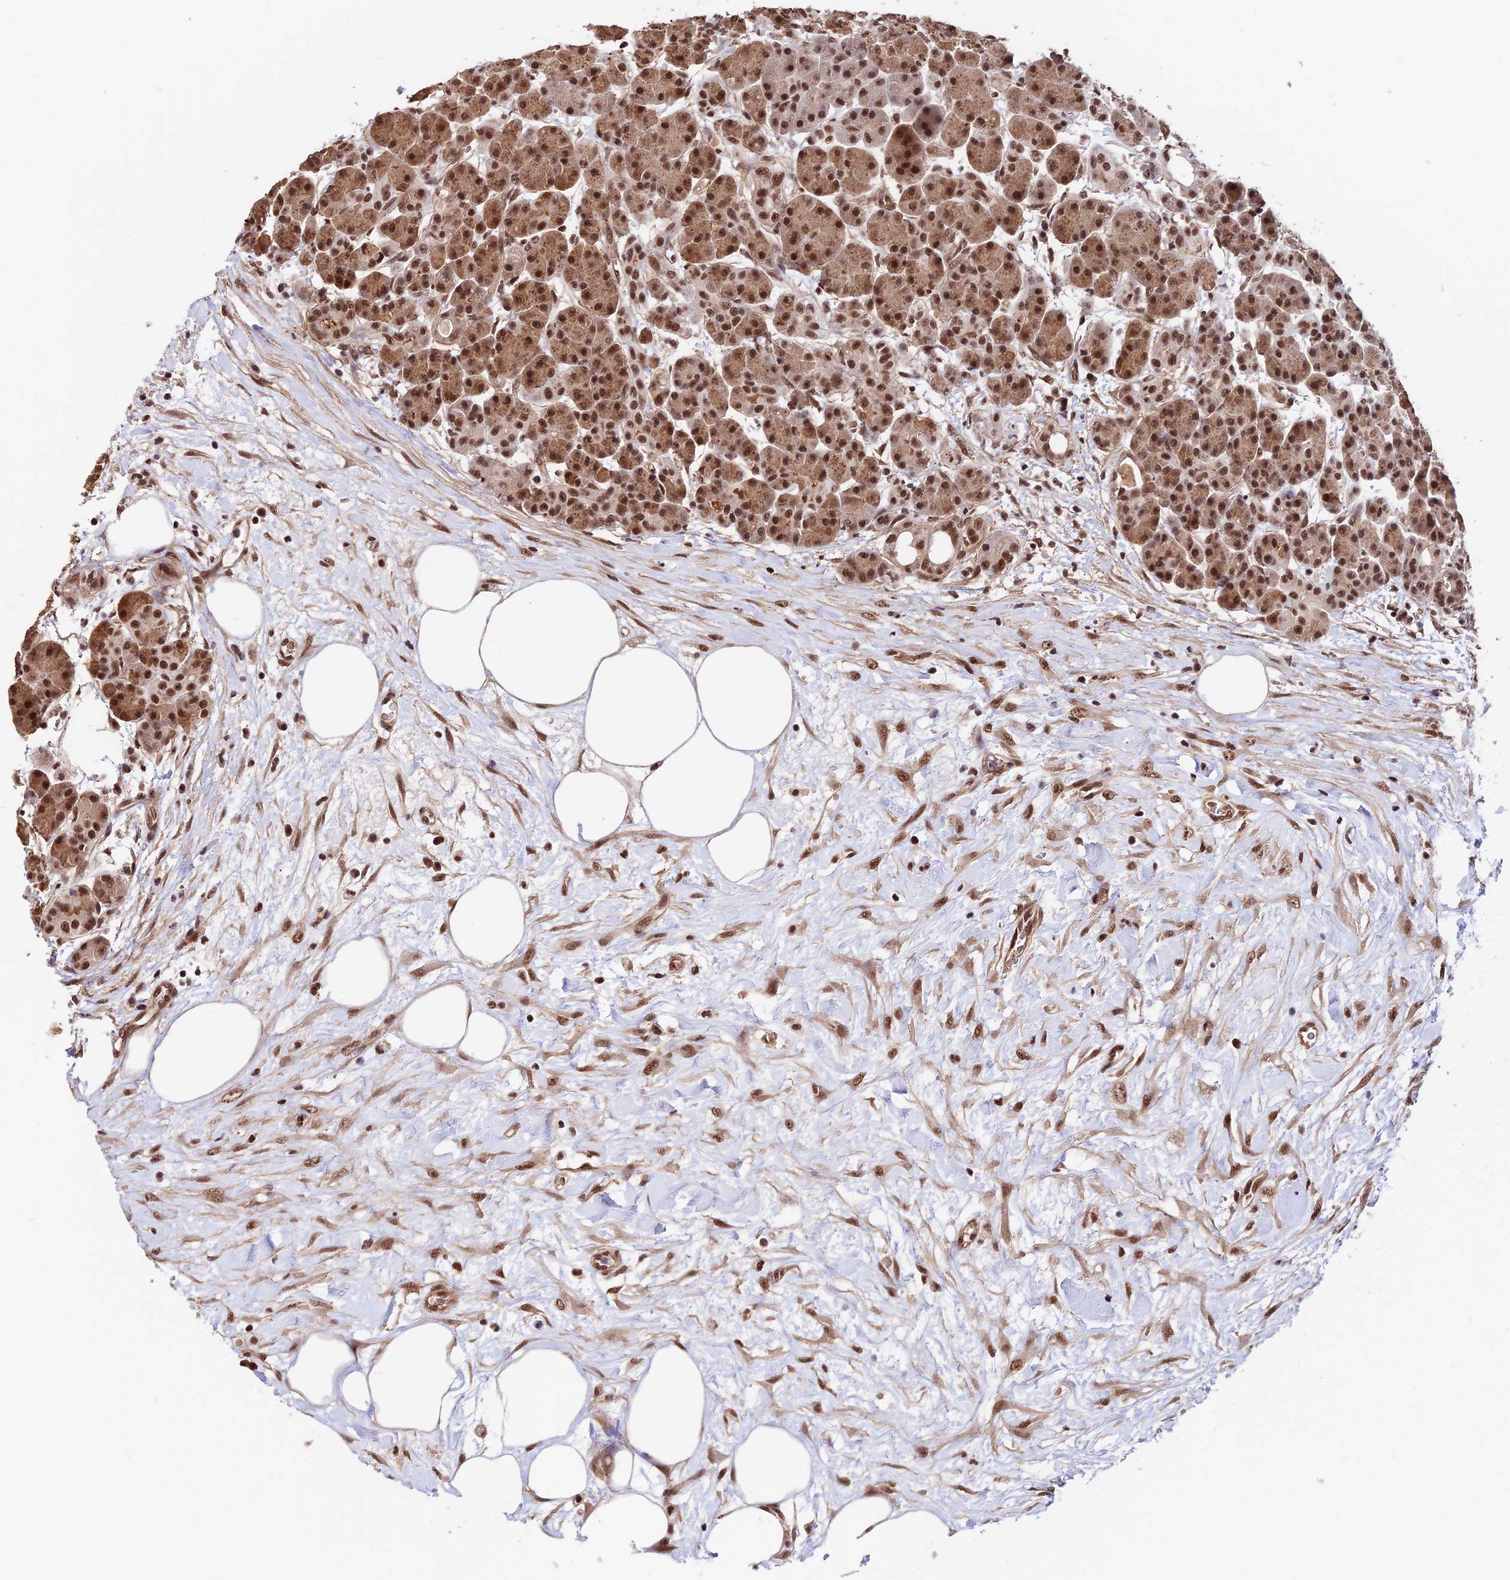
{"staining": {"intensity": "strong", "quantity": ">75%", "location": "cytoplasmic/membranous,nuclear"}, "tissue": "pancreas", "cell_type": "Exocrine glandular cells", "image_type": "normal", "snomed": [{"axis": "morphology", "description": "Normal tissue, NOS"}, {"axis": "topography", "description": "Pancreas"}], "caption": "An image of human pancreas stained for a protein shows strong cytoplasmic/membranous,nuclear brown staining in exocrine glandular cells.", "gene": "RBM42", "patient": {"sex": "male", "age": 63}}